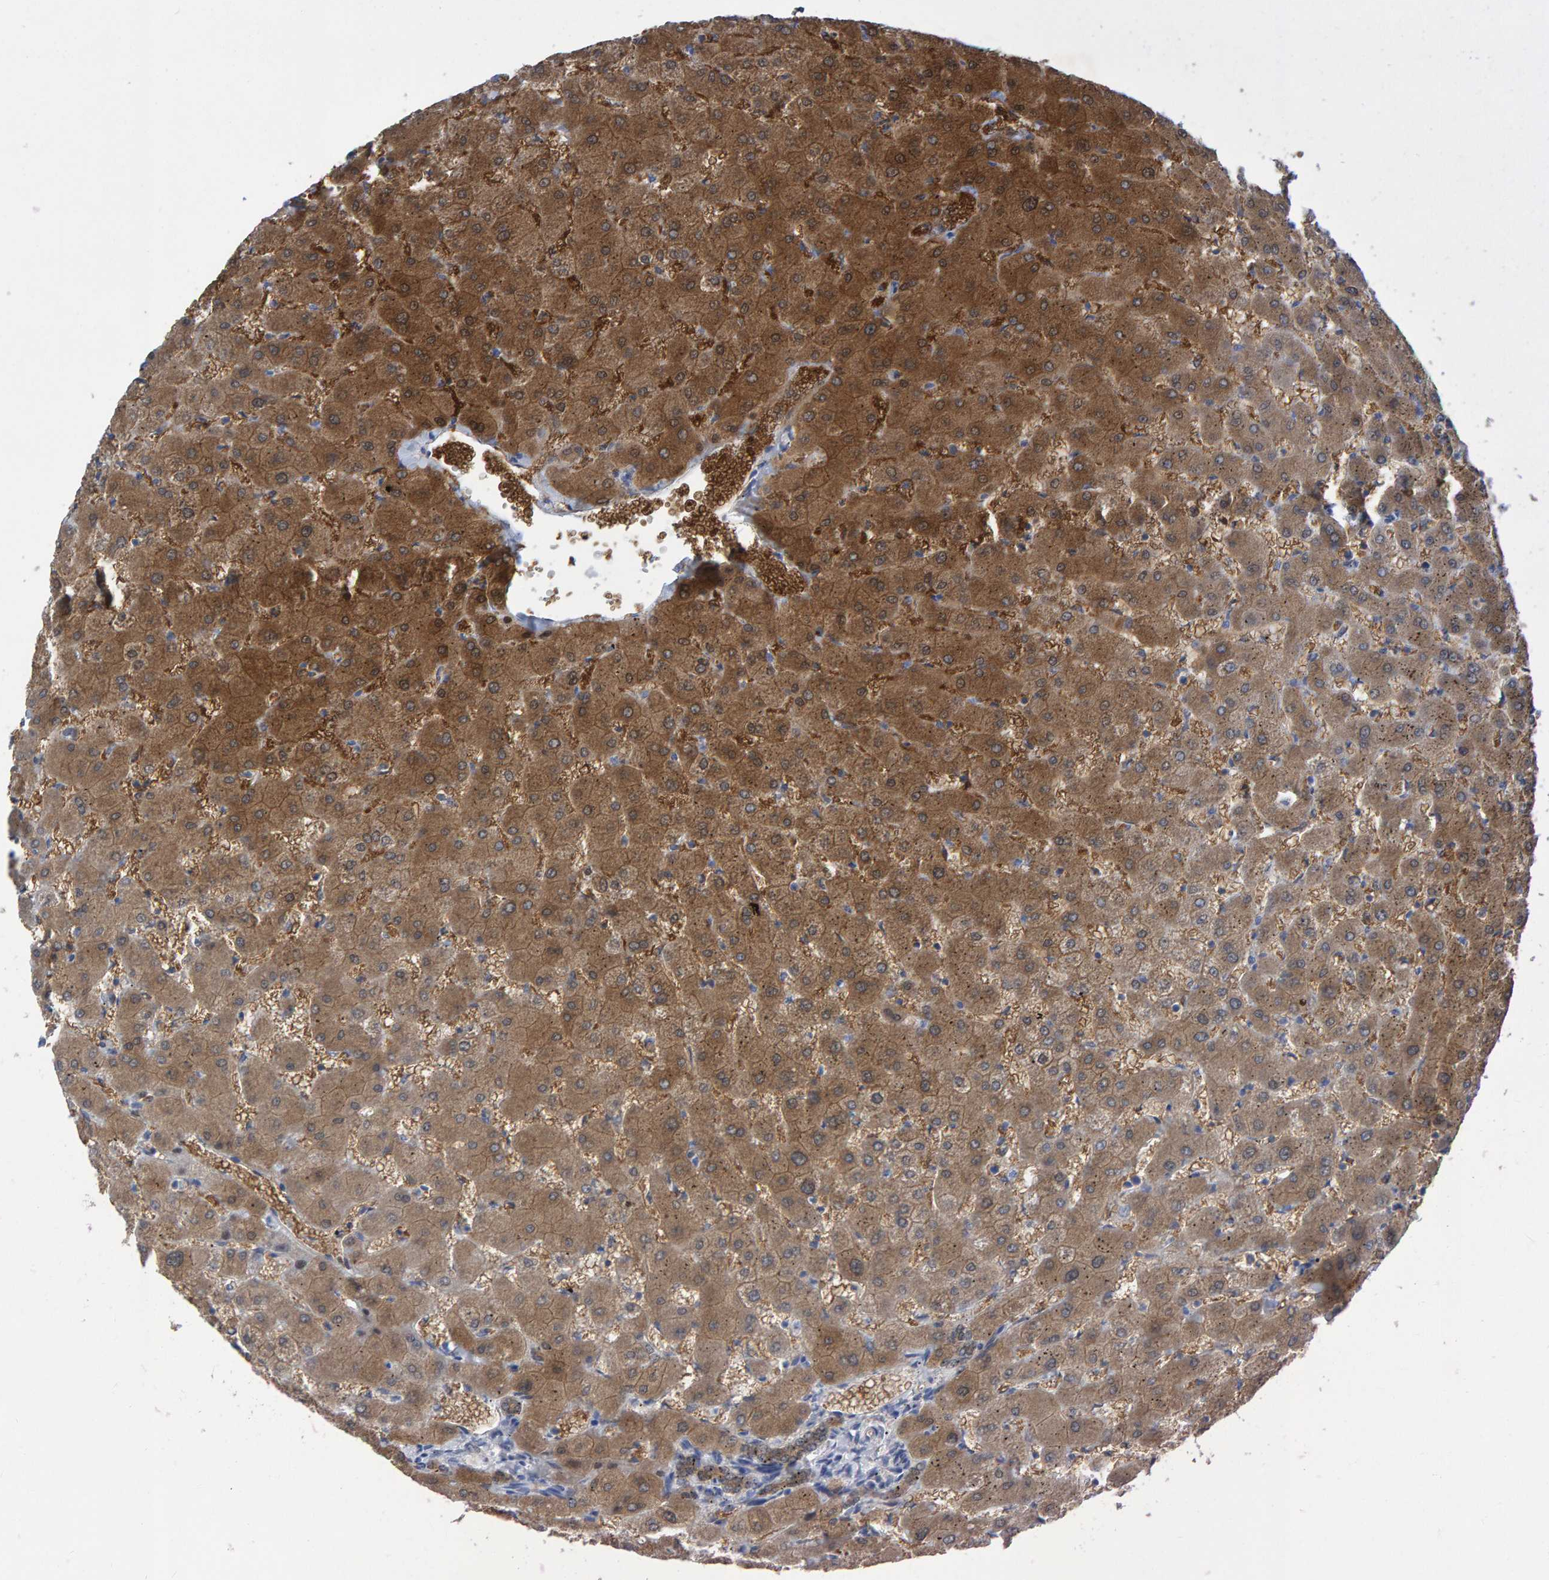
{"staining": {"intensity": "weak", "quantity": ">75%", "location": "cytoplasmic/membranous"}, "tissue": "liver", "cell_type": "Cholangiocytes", "image_type": "normal", "snomed": [{"axis": "morphology", "description": "Normal tissue, NOS"}, {"axis": "topography", "description": "Liver"}], "caption": "Liver stained with immunohistochemistry reveals weak cytoplasmic/membranous positivity in about >75% of cholangiocytes. (DAB IHC with brightfield microscopy, high magnification).", "gene": "ALAD", "patient": {"sex": "female", "age": 63}}